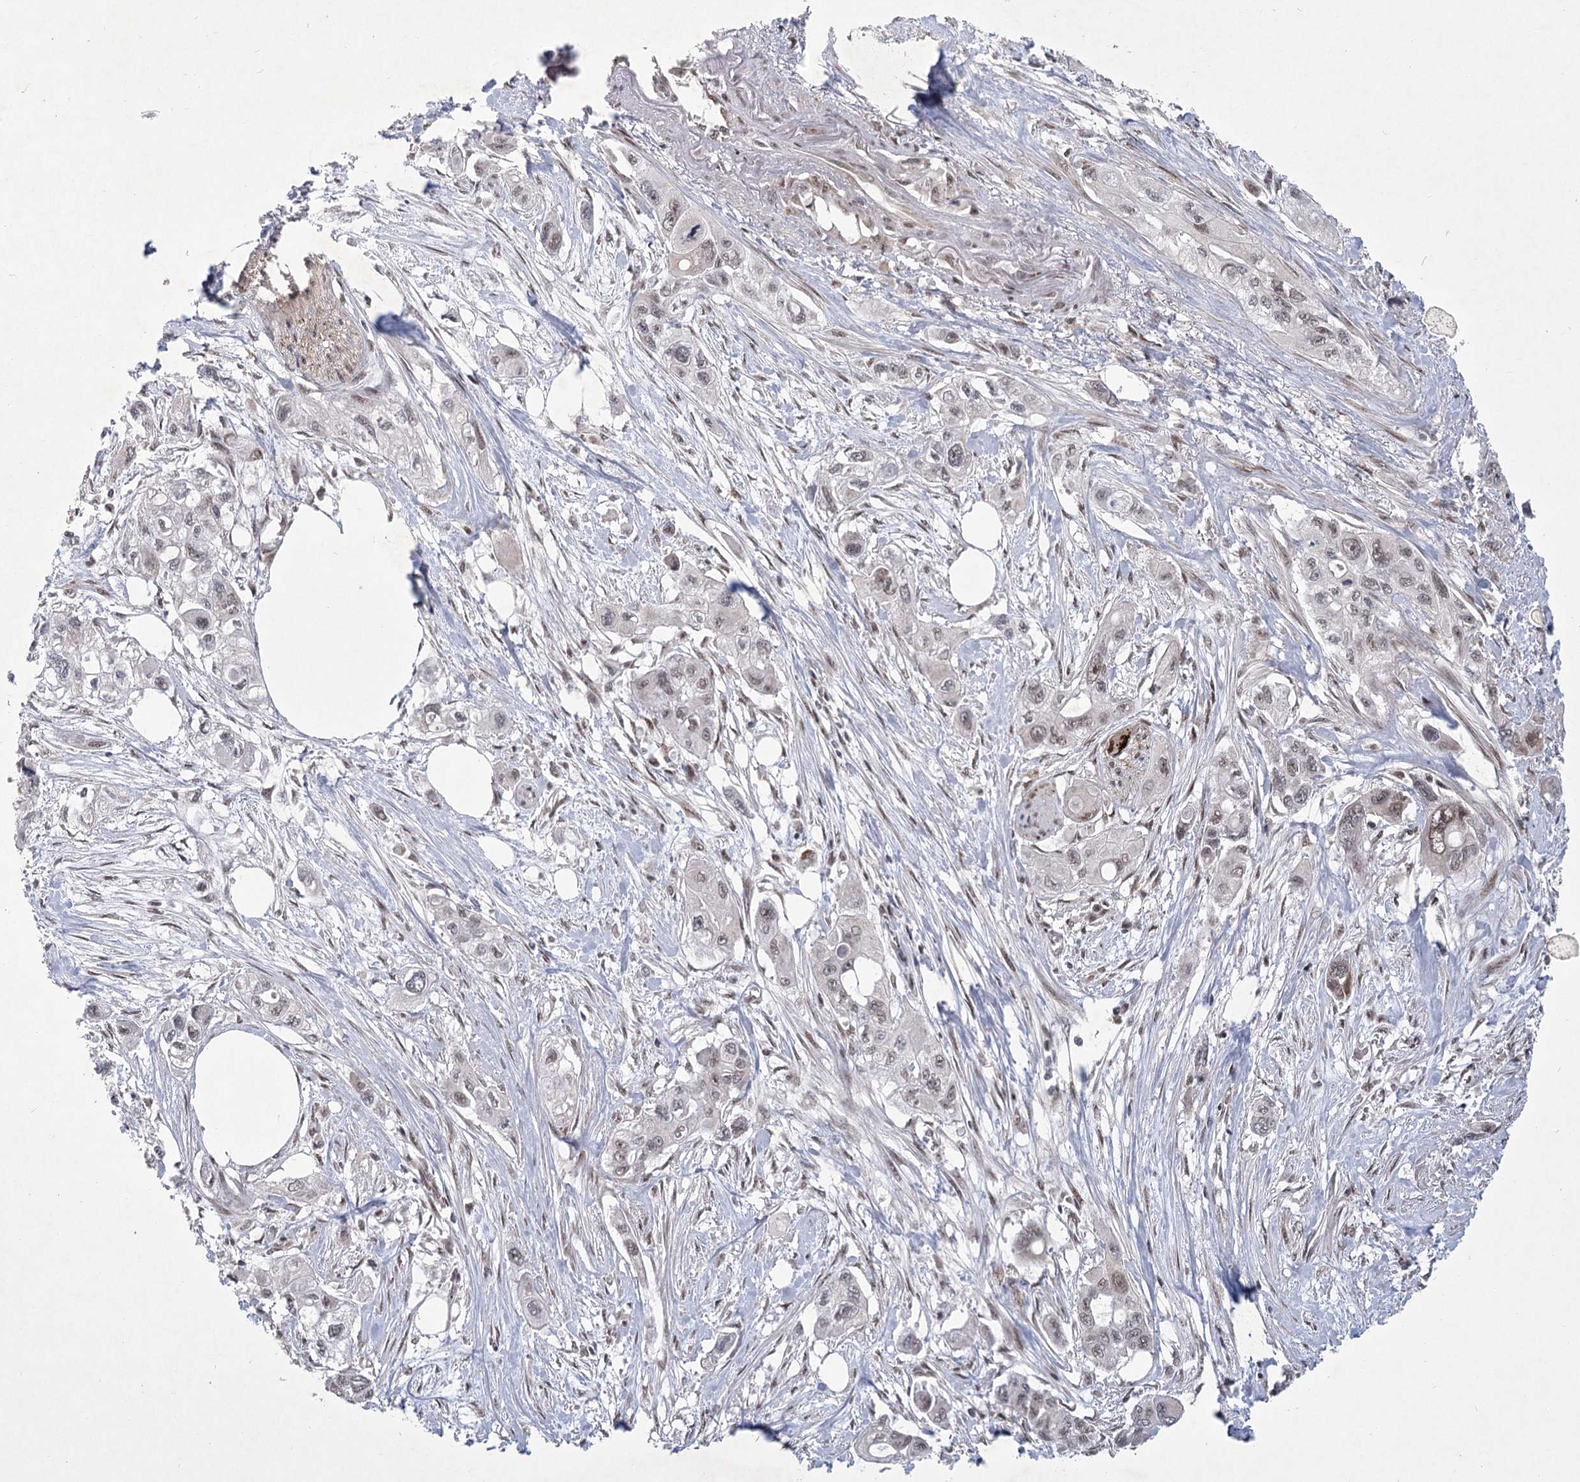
{"staining": {"intensity": "weak", "quantity": "25%-75%", "location": "nuclear"}, "tissue": "pancreatic cancer", "cell_type": "Tumor cells", "image_type": "cancer", "snomed": [{"axis": "morphology", "description": "Adenocarcinoma, NOS"}, {"axis": "topography", "description": "Pancreas"}], "caption": "Pancreatic adenocarcinoma was stained to show a protein in brown. There is low levels of weak nuclear expression in about 25%-75% of tumor cells.", "gene": "CIB4", "patient": {"sex": "male", "age": 75}}